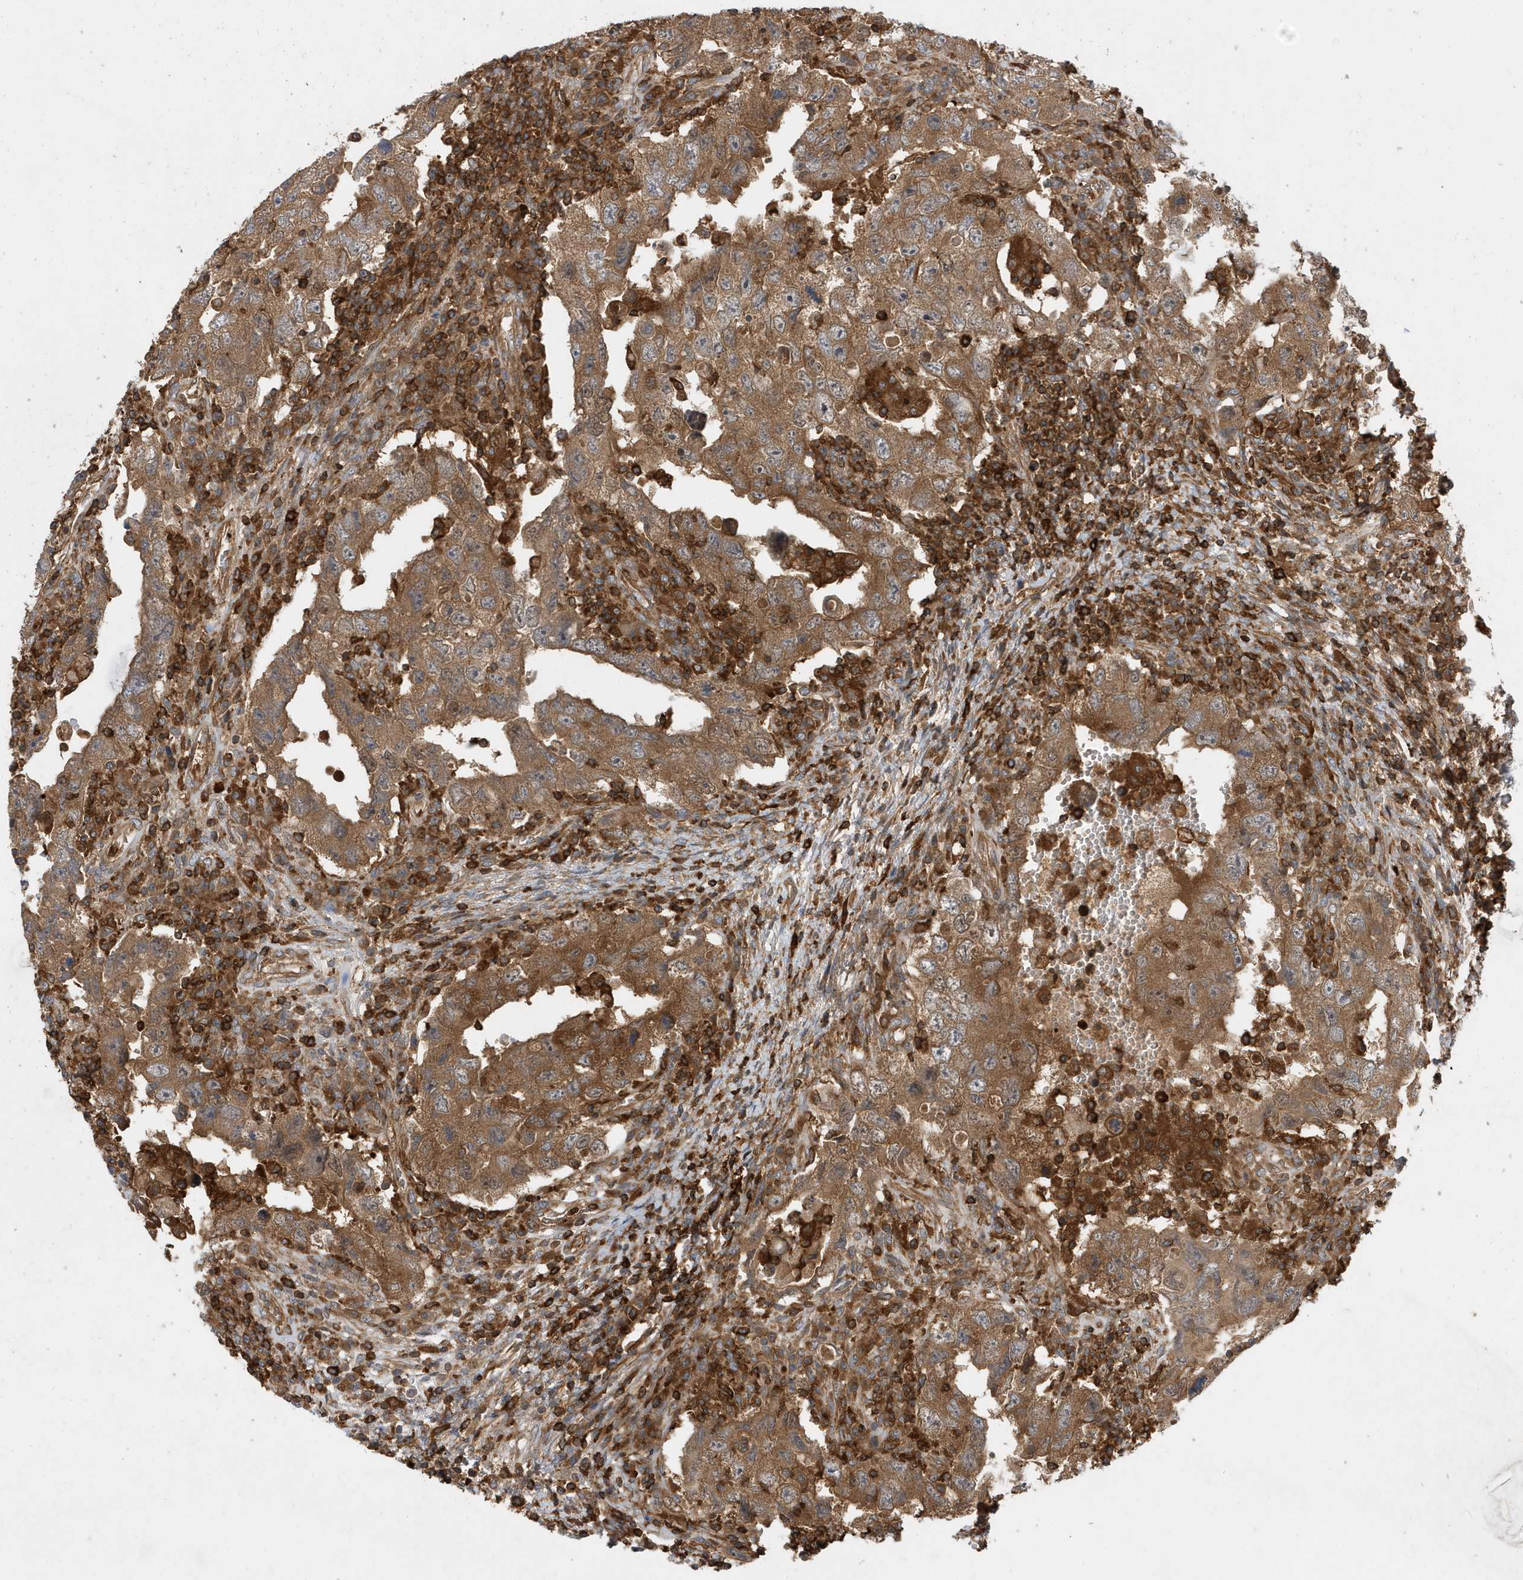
{"staining": {"intensity": "strong", "quantity": ">75%", "location": "cytoplasmic/membranous"}, "tissue": "testis cancer", "cell_type": "Tumor cells", "image_type": "cancer", "snomed": [{"axis": "morphology", "description": "Carcinoma, Embryonal, NOS"}, {"axis": "topography", "description": "Testis"}], "caption": "Protein analysis of embryonal carcinoma (testis) tissue demonstrates strong cytoplasmic/membranous staining in approximately >75% of tumor cells.", "gene": "LAPTM4A", "patient": {"sex": "male", "age": 26}}